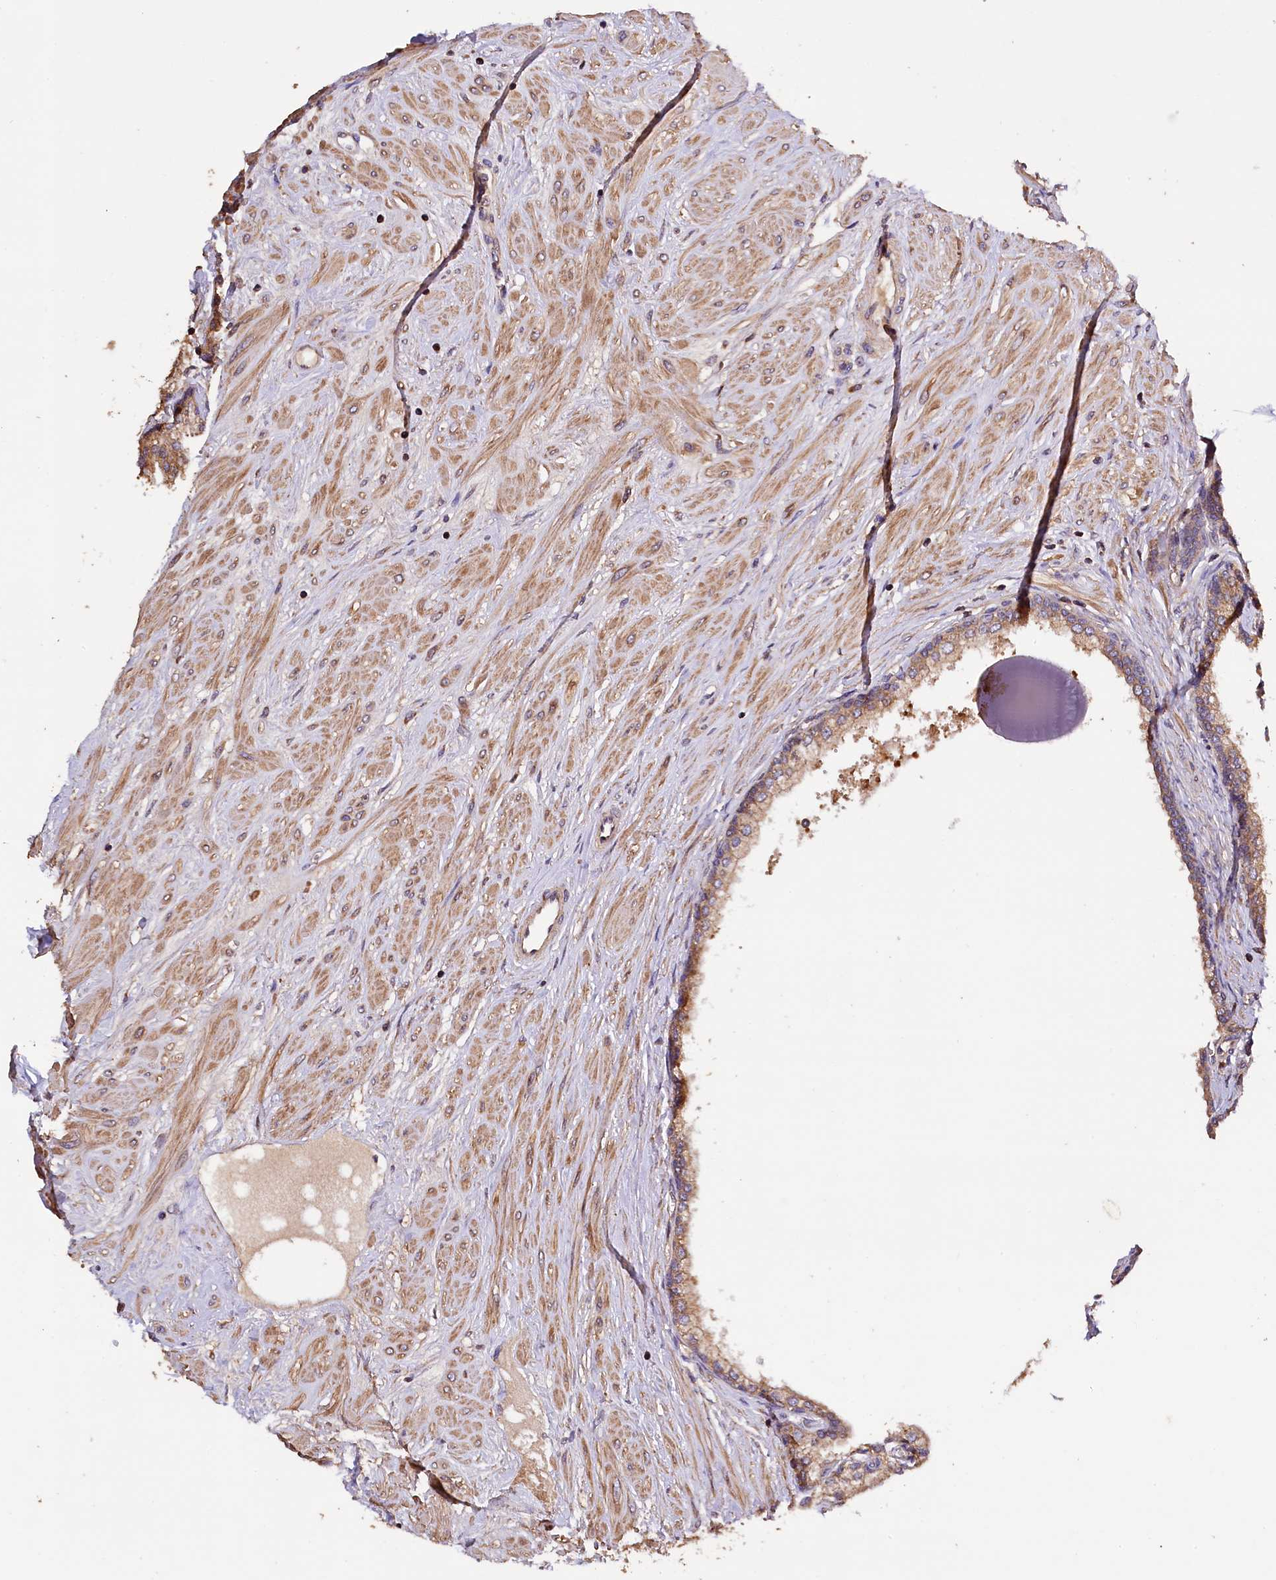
{"staining": {"intensity": "moderate", "quantity": ">75%", "location": "cytoplasmic/membranous"}, "tissue": "prostate", "cell_type": "Glandular cells", "image_type": "normal", "snomed": [{"axis": "morphology", "description": "Normal tissue, NOS"}, {"axis": "topography", "description": "Prostate"}], "caption": "Moderate cytoplasmic/membranous staining for a protein is identified in about >75% of glandular cells of unremarkable prostate using IHC.", "gene": "KLC2", "patient": {"sex": "male", "age": 60}}